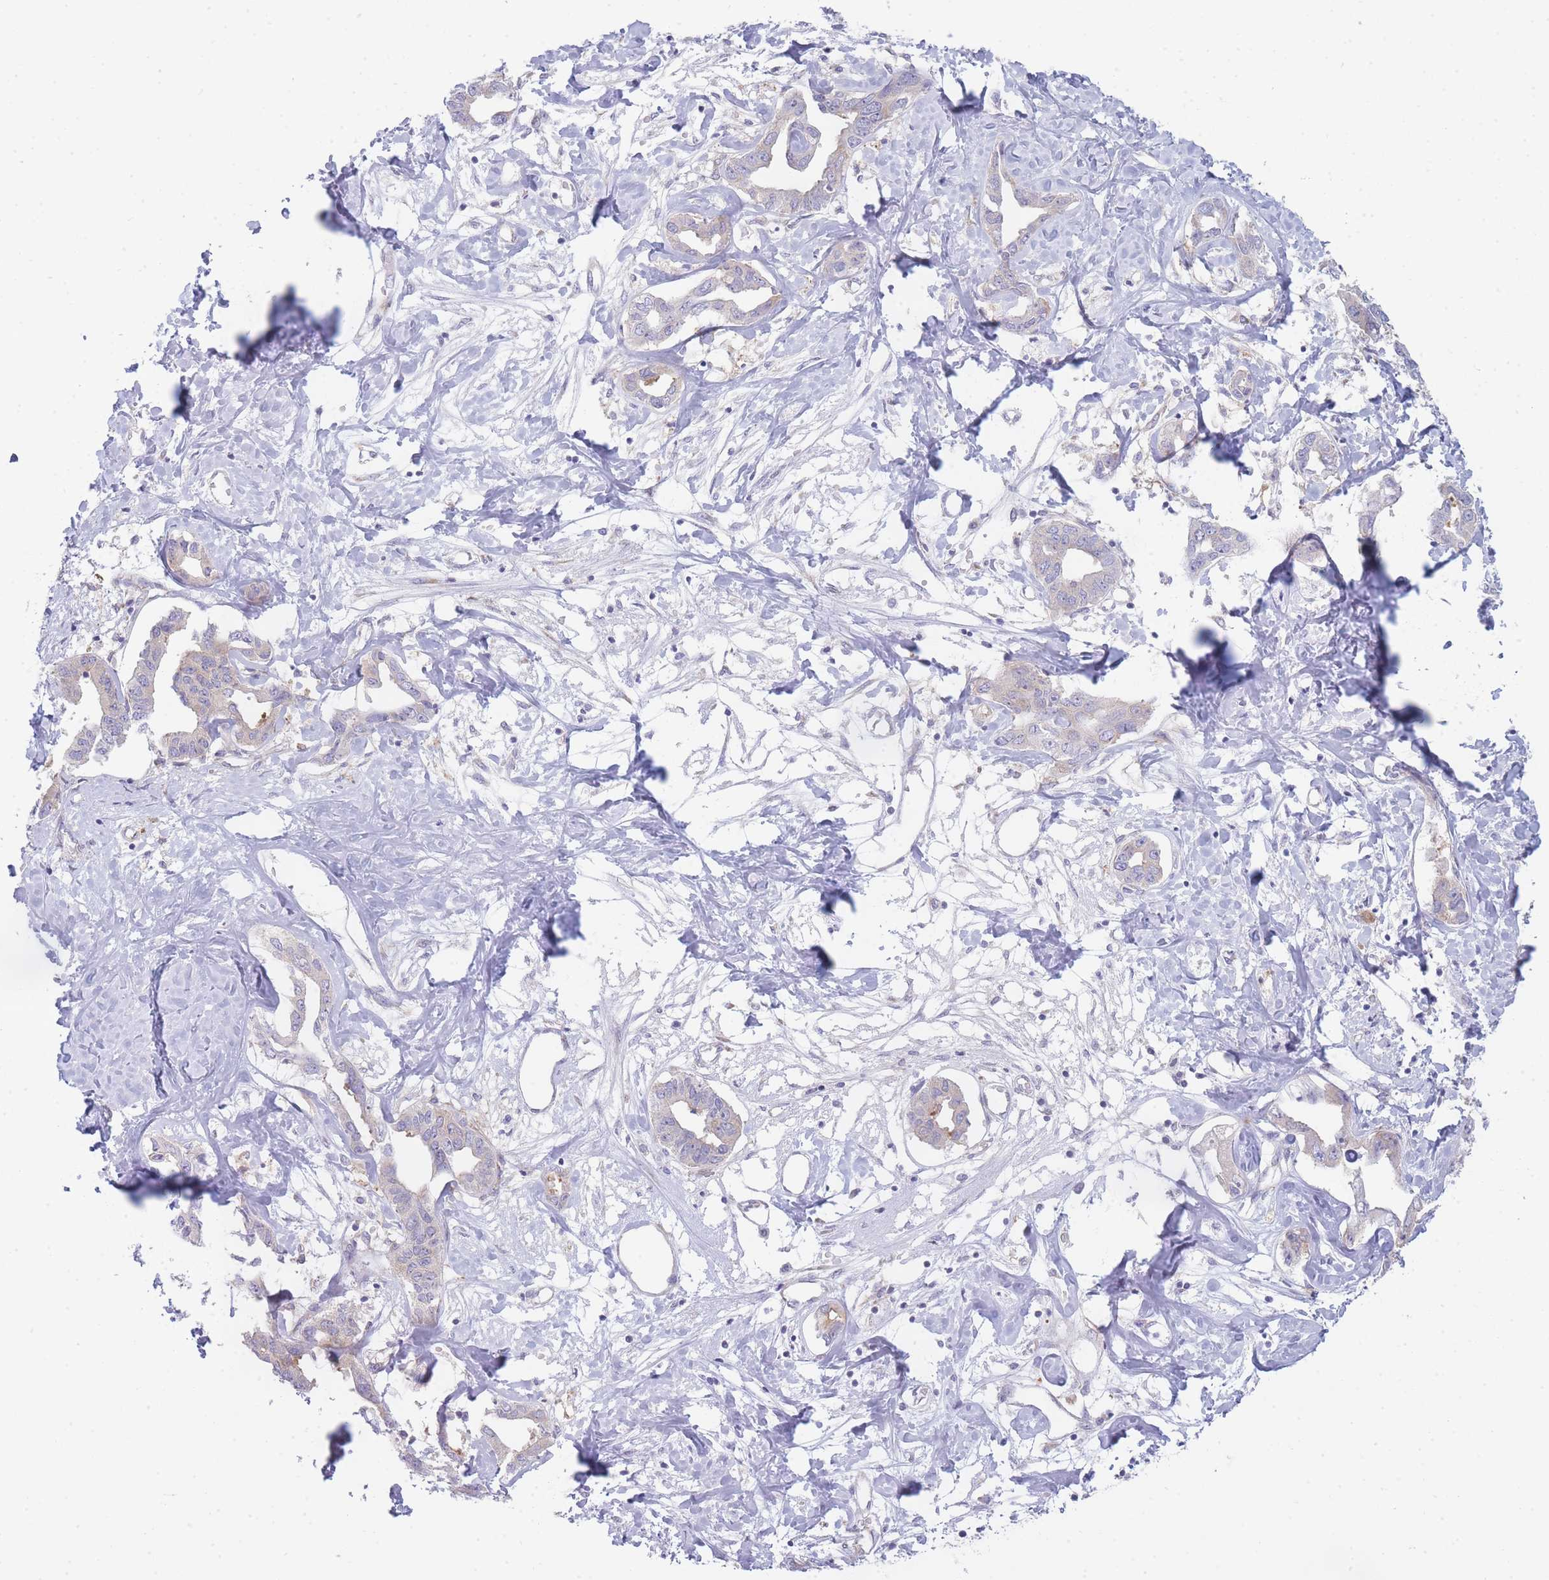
{"staining": {"intensity": "weak", "quantity": "<25%", "location": "cytoplasmic/membranous"}, "tissue": "liver cancer", "cell_type": "Tumor cells", "image_type": "cancer", "snomed": [{"axis": "morphology", "description": "Cholangiocarcinoma"}, {"axis": "topography", "description": "Liver"}], "caption": "This is an IHC photomicrograph of human liver cancer. There is no expression in tumor cells.", "gene": "OR5L2", "patient": {"sex": "male", "age": 59}}